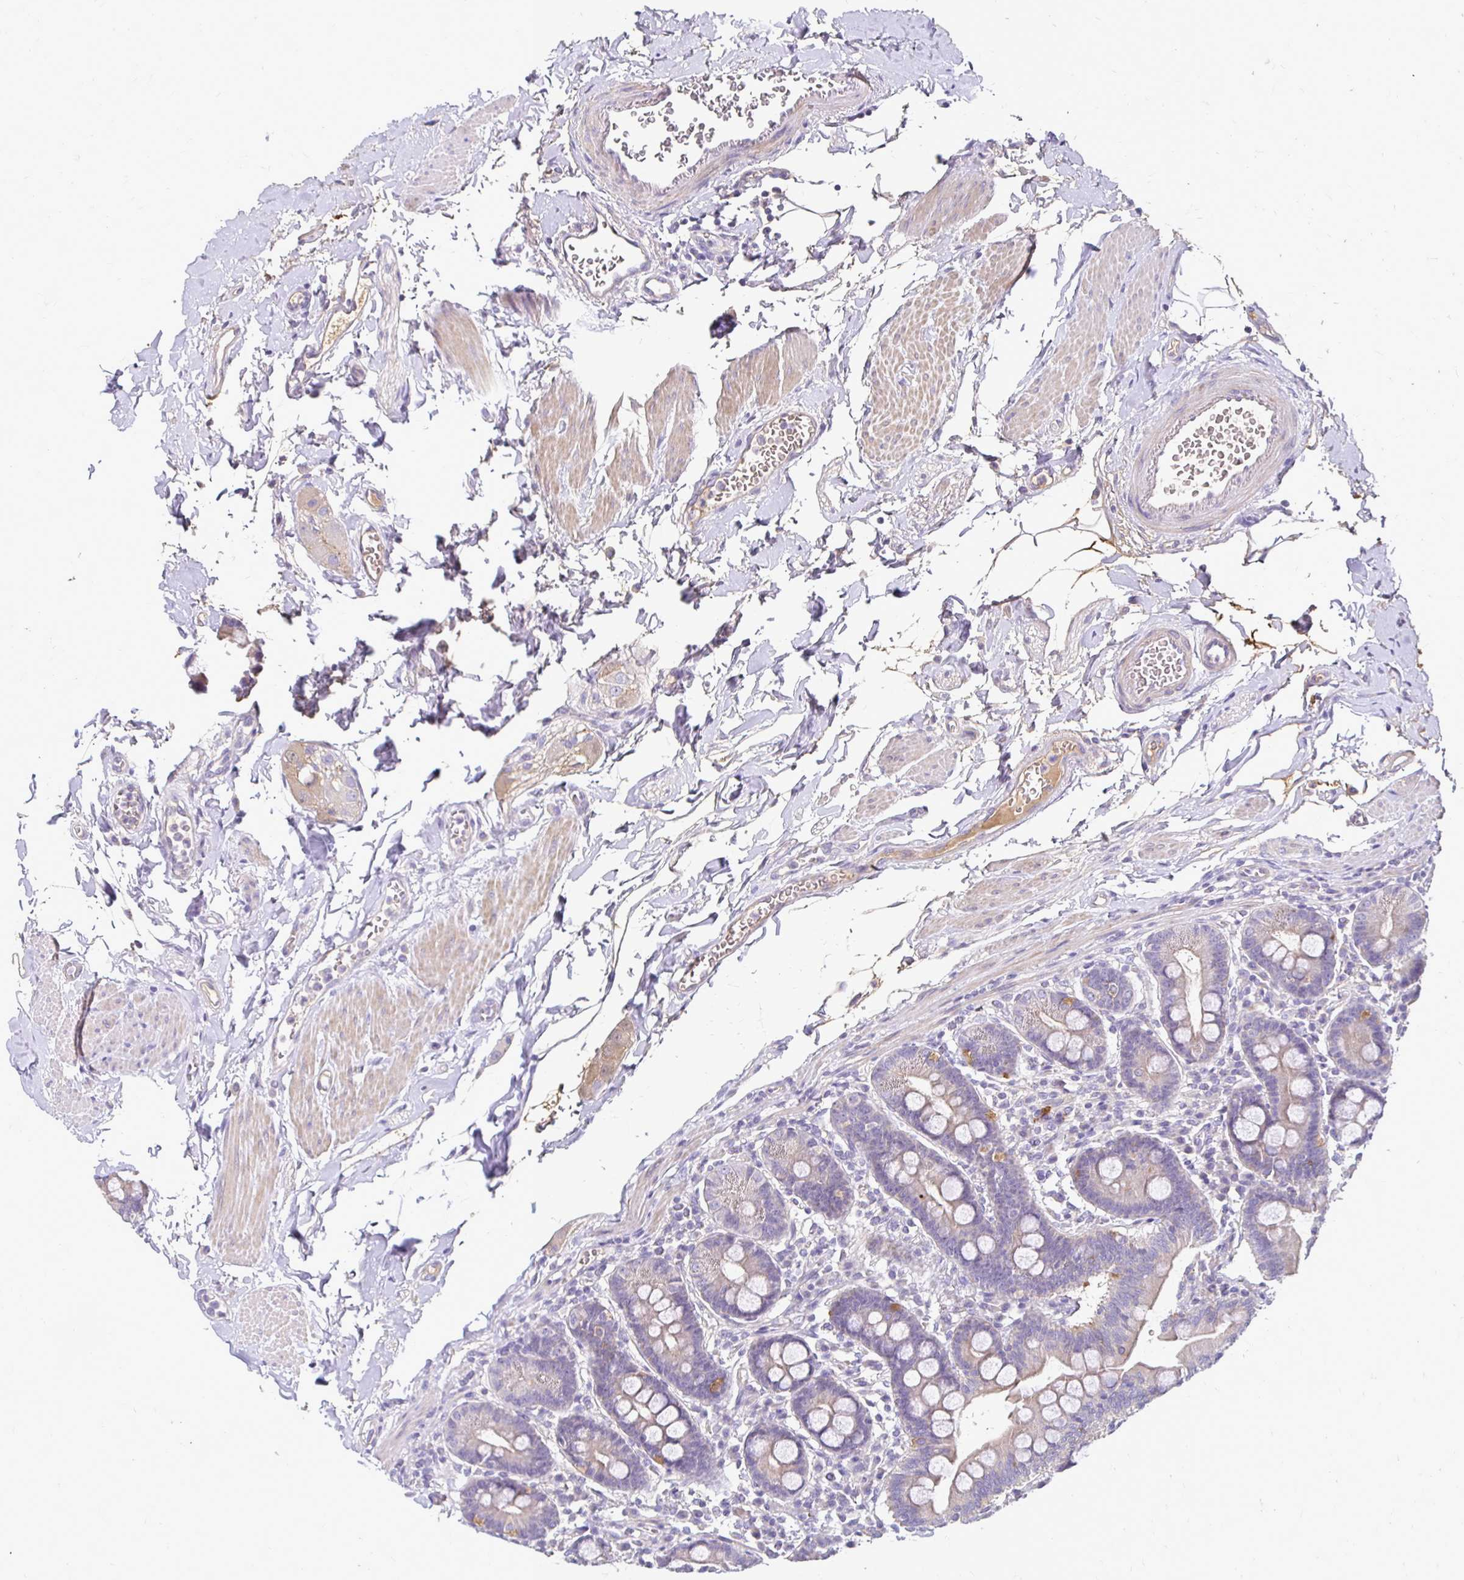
{"staining": {"intensity": "weak", "quantity": "25%-75%", "location": "cytoplasmic/membranous"}, "tissue": "duodenum", "cell_type": "Glandular cells", "image_type": "normal", "snomed": [{"axis": "morphology", "description": "Normal tissue, NOS"}, {"axis": "topography", "description": "Pancreas"}, {"axis": "topography", "description": "Duodenum"}], "caption": "Immunohistochemical staining of unremarkable human duodenum displays weak cytoplasmic/membranous protein staining in about 25%-75% of glandular cells.", "gene": "AKAP6", "patient": {"sex": "male", "age": 59}}